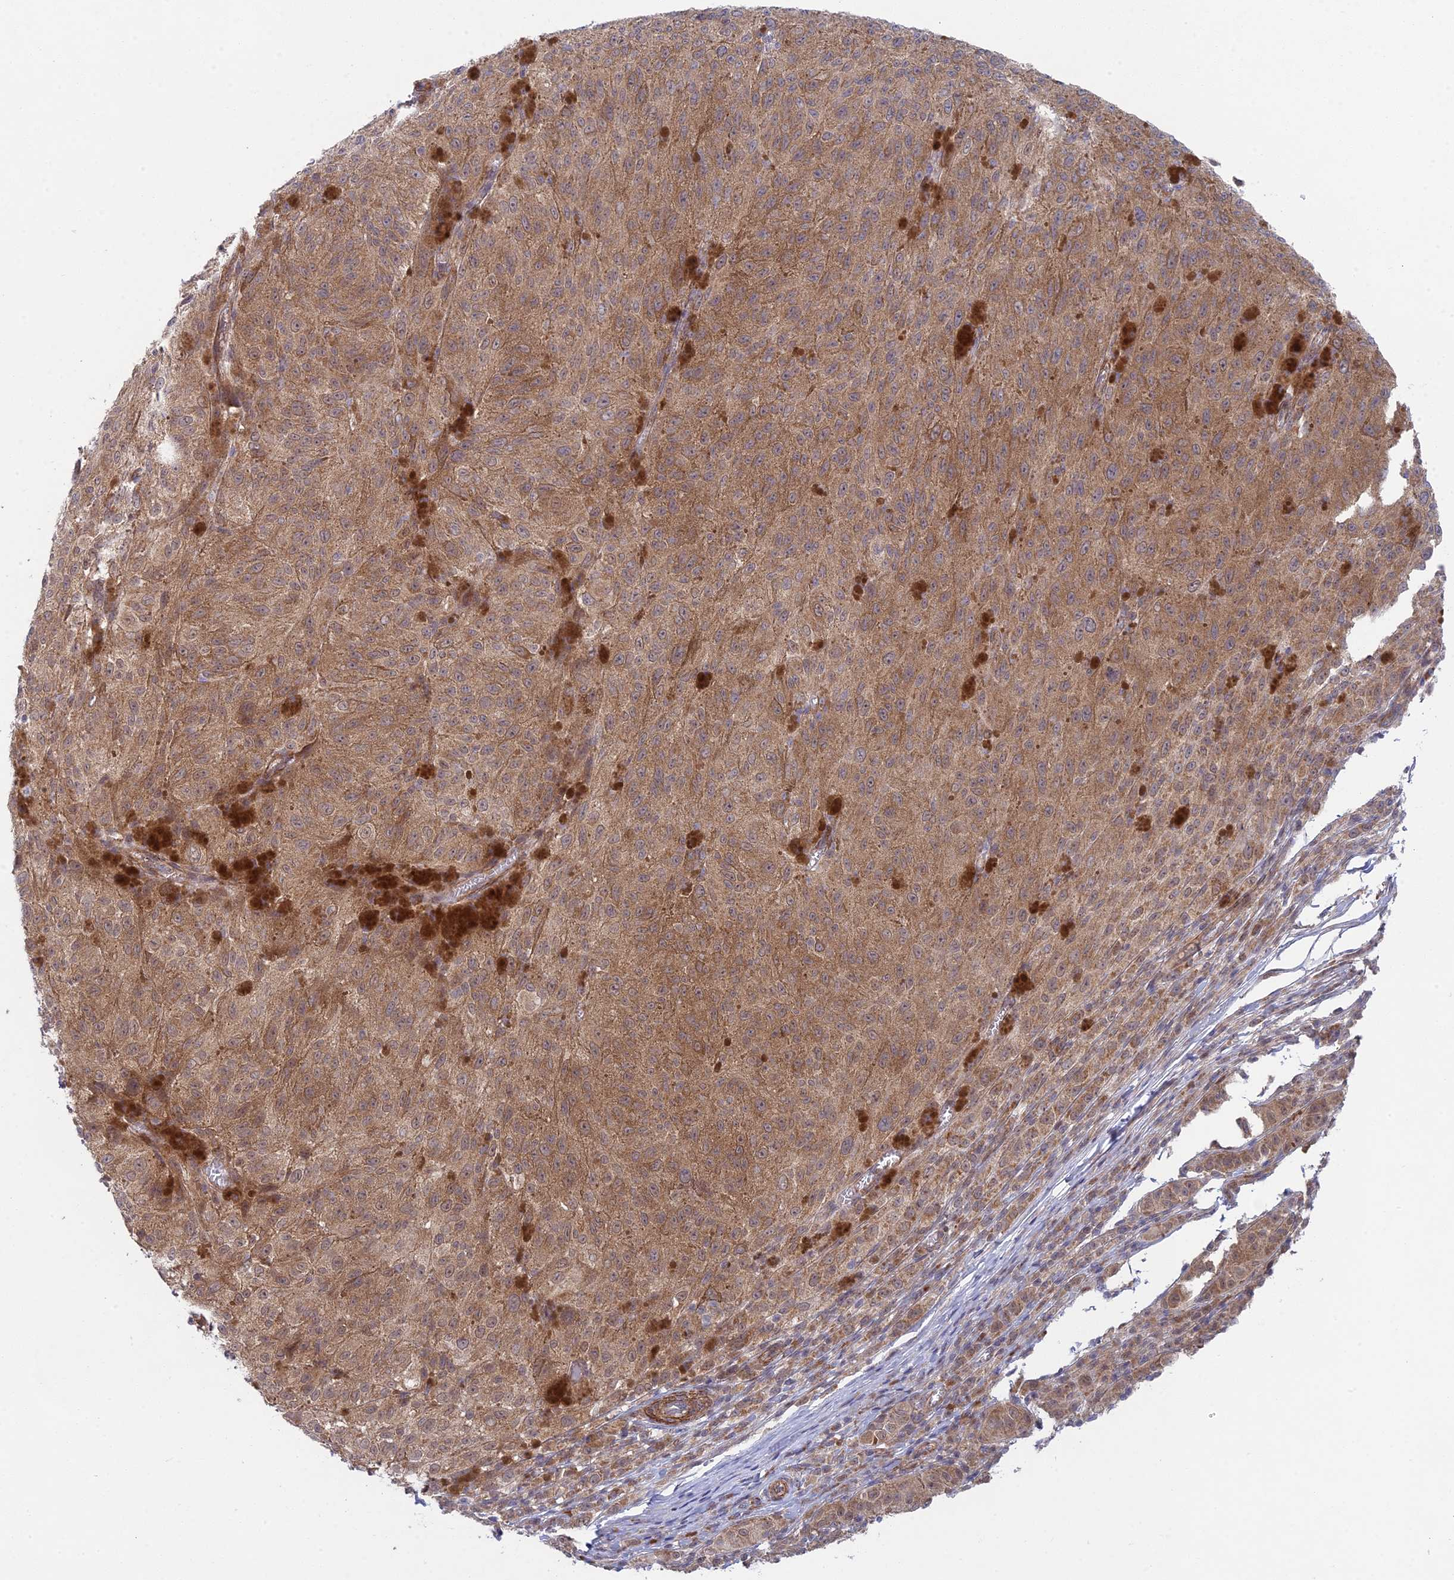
{"staining": {"intensity": "moderate", "quantity": ">75%", "location": "cytoplasmic/membranous"}, "tissue": "melanoma", "cell_type": "Tumor cells", "image_type": "cancer", "snomed": [{"axis": "morphology", "description": "Malignant melanoma, NOS"}, {"axis": "topography", "description": "Skin"}], "caption": "Human malignant melanoma stained with a brown dye demonstrates moderate cytoplasmic/membranous positive staining in approximately >75% of tumor cells.", "gene": "INCA1", "patient": {"sex": "female", "age": 52}}